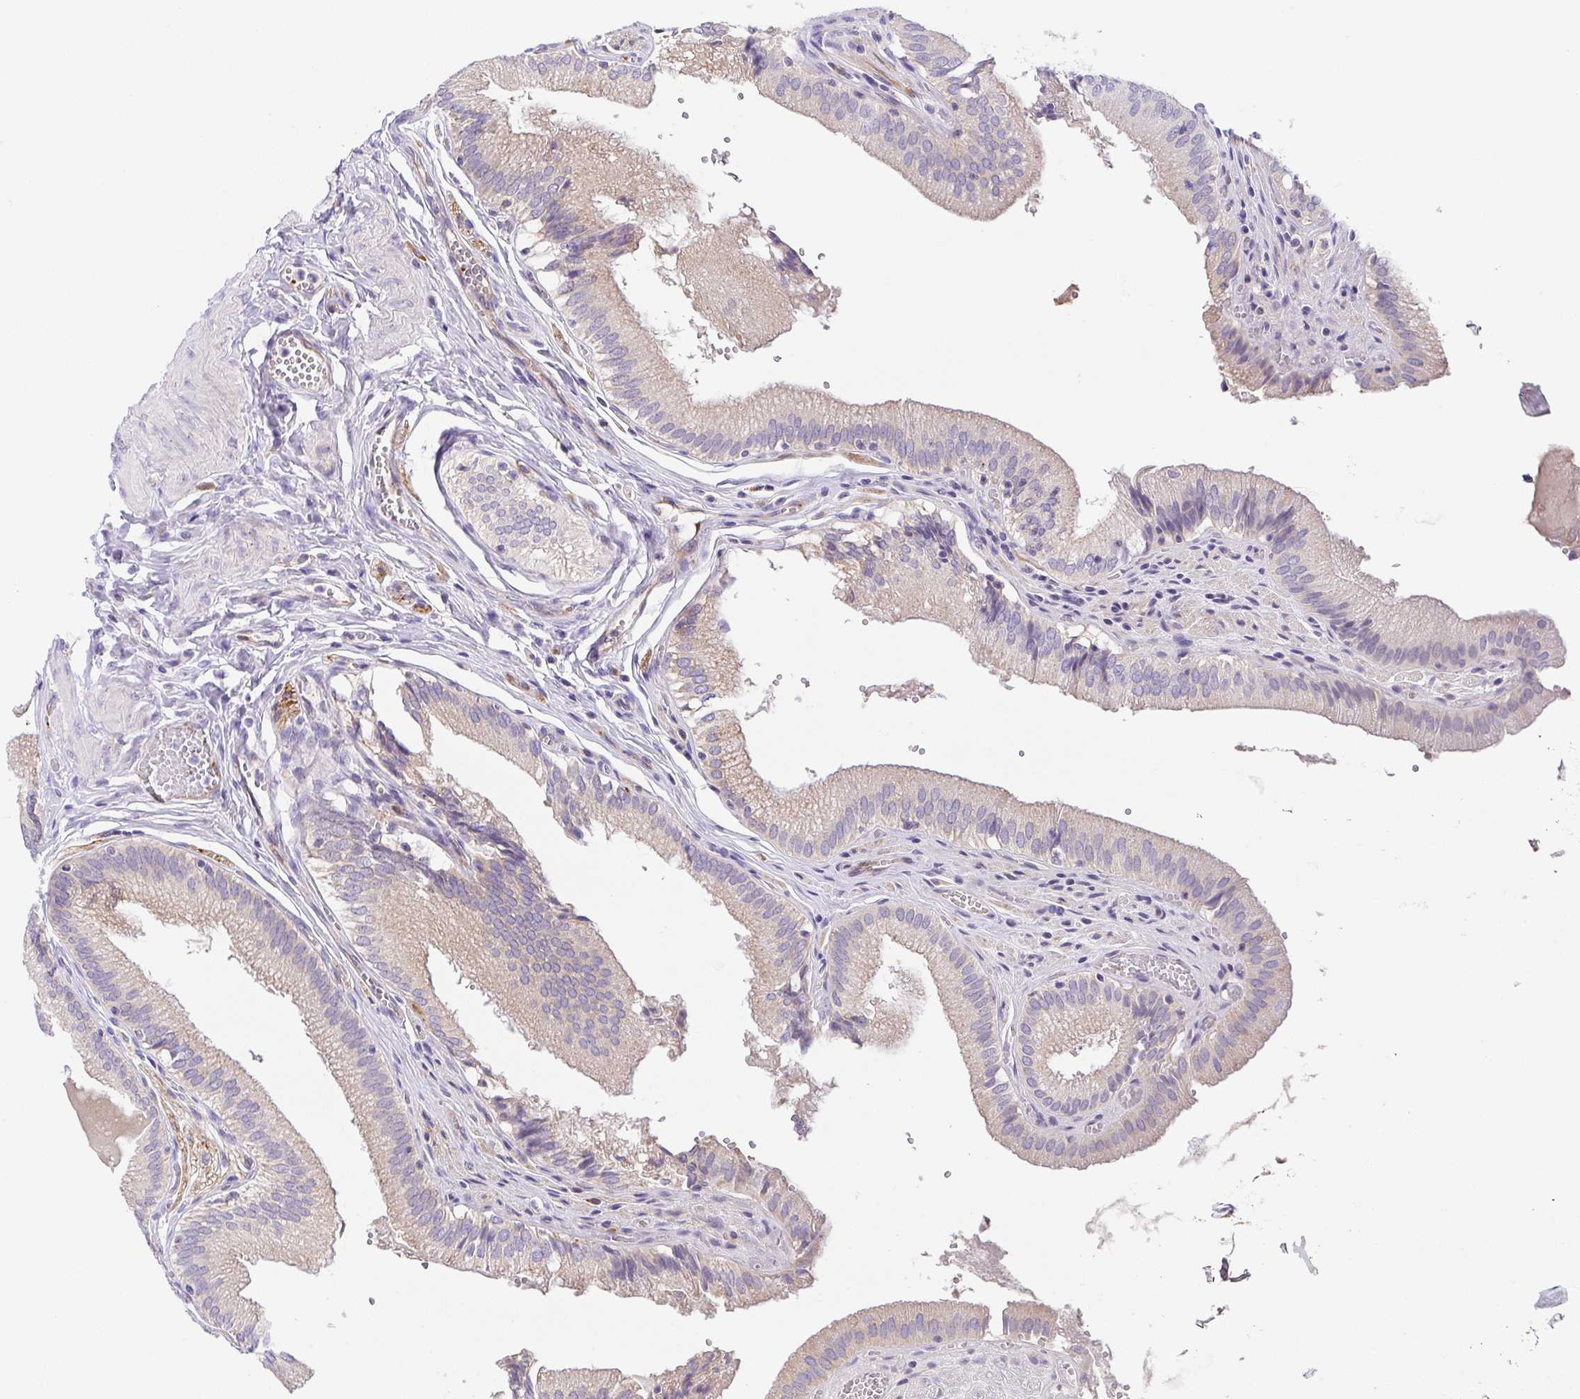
{"staining": {"intensity": "weak", "quantity": "25%-75%", "location": "cytoplasmic/membranous"}, "tissue": "gallbladder", "cell_type": "Glandular cells", "image_type": "normal", "snomed": [{"axis": "morphology", "description": "Normal tissue, NOS"}, {"axis": "topography", "description": "Gallbladder"}, {"axis": "topography", "description": "Peripheral nerve tissue"}], "caption": "Protein expression analysis of normal human gallbladder reveals weak cytoplasmic/membranous expression in about 25%-75% of glandular cells. The protein of interest is shown in brown color, while the nuclei are stained blue.", "gene": "SLC13A1", "patient": {"sex": "male", "age": 17}}